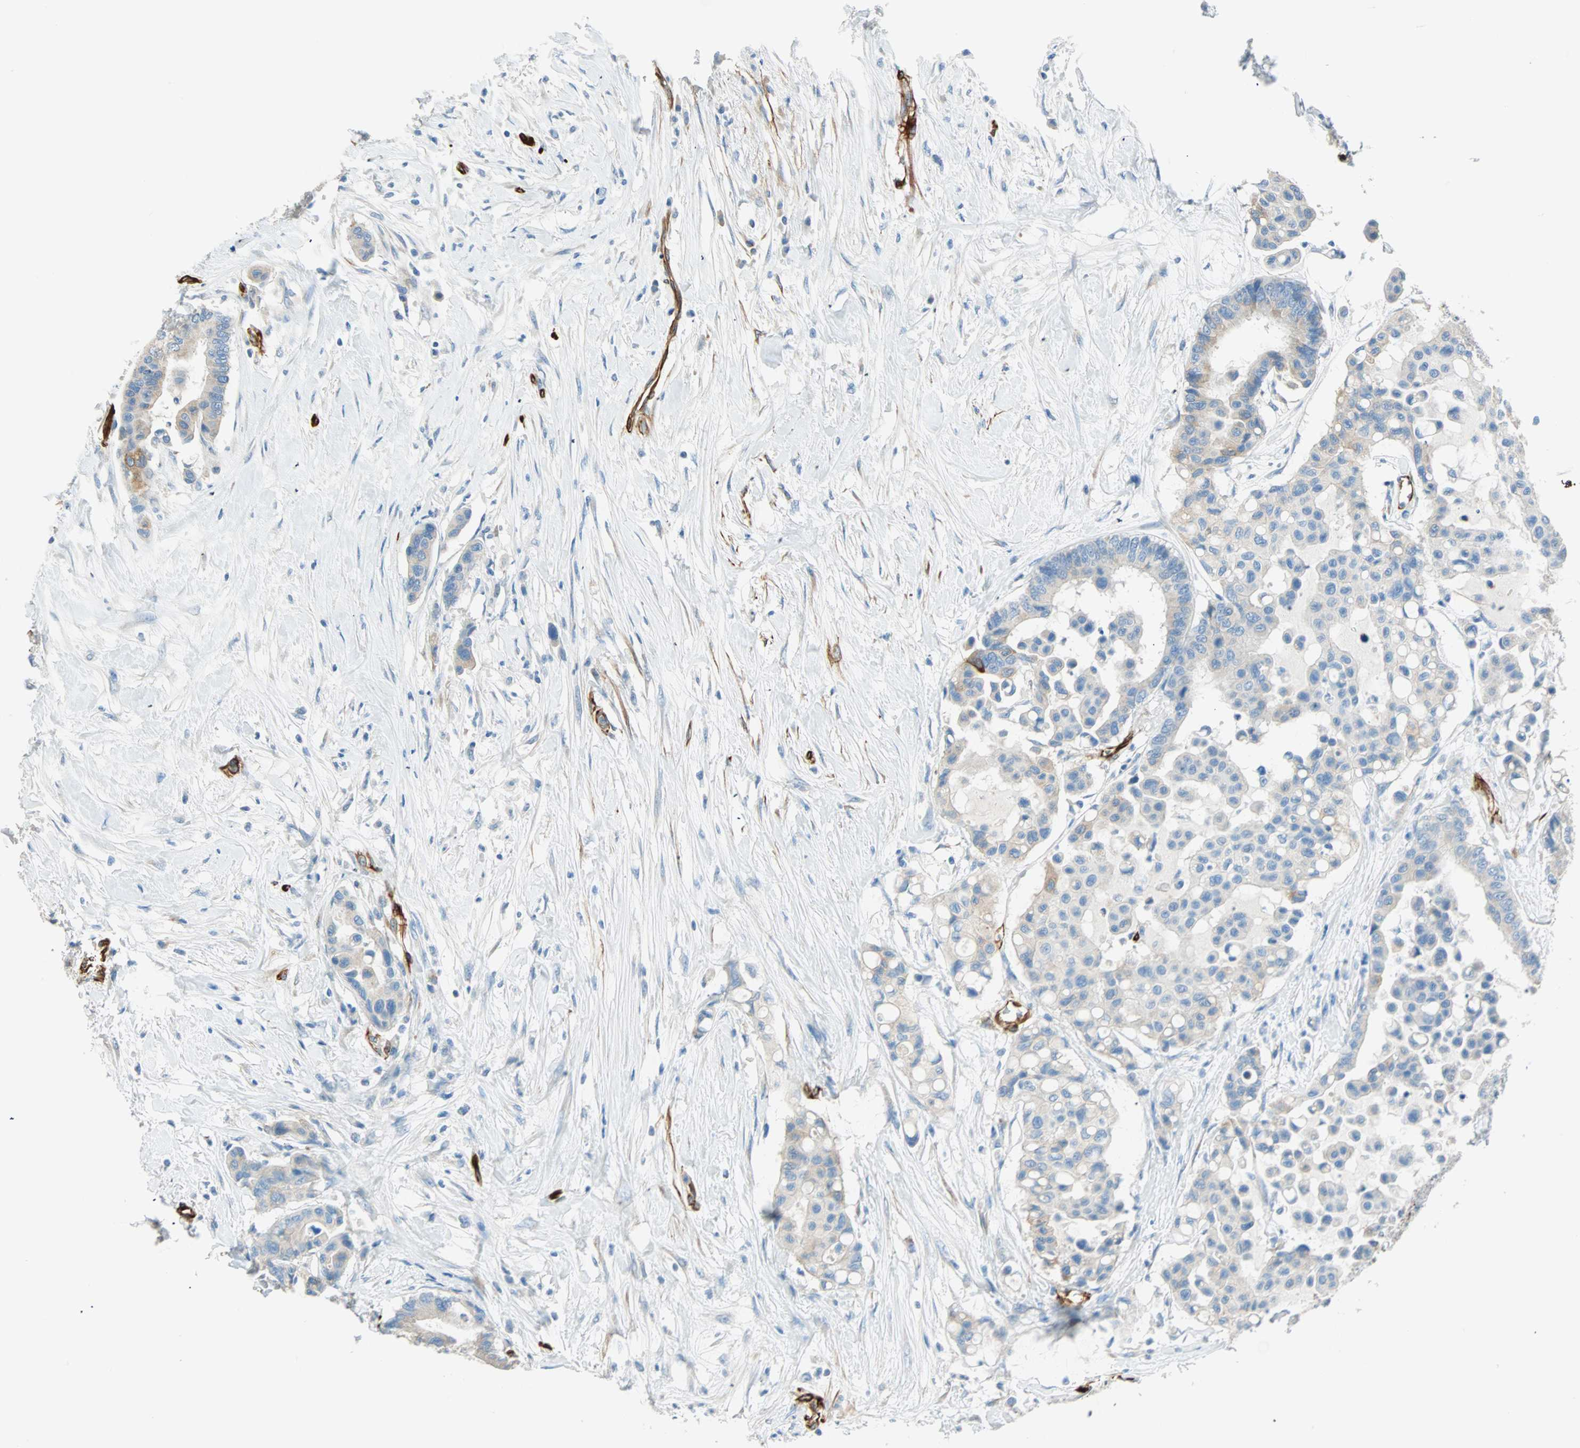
{"staining": {"intensity": "weak", "quantity": "<25%", "location": "cytoplasmic/membranous"}, "tissue": "colorectal cancer", "cell_type": "Tumor cells", "image_type": "cancer", "snomed": [{"axis": "morphology", "description": "Normal tissue, NOS"}, {"axis": "morphology", "description": "Adenocarcinoma, NOS"}, {"axis": "topography", "description": "Colon"}], "caption": "Immunohistochemical staining of adenocarcinoma (colorectal) reveals no significant staining in tumor cells.", "gene": "NES", "patient": {"sex": "male", "age": 82}}